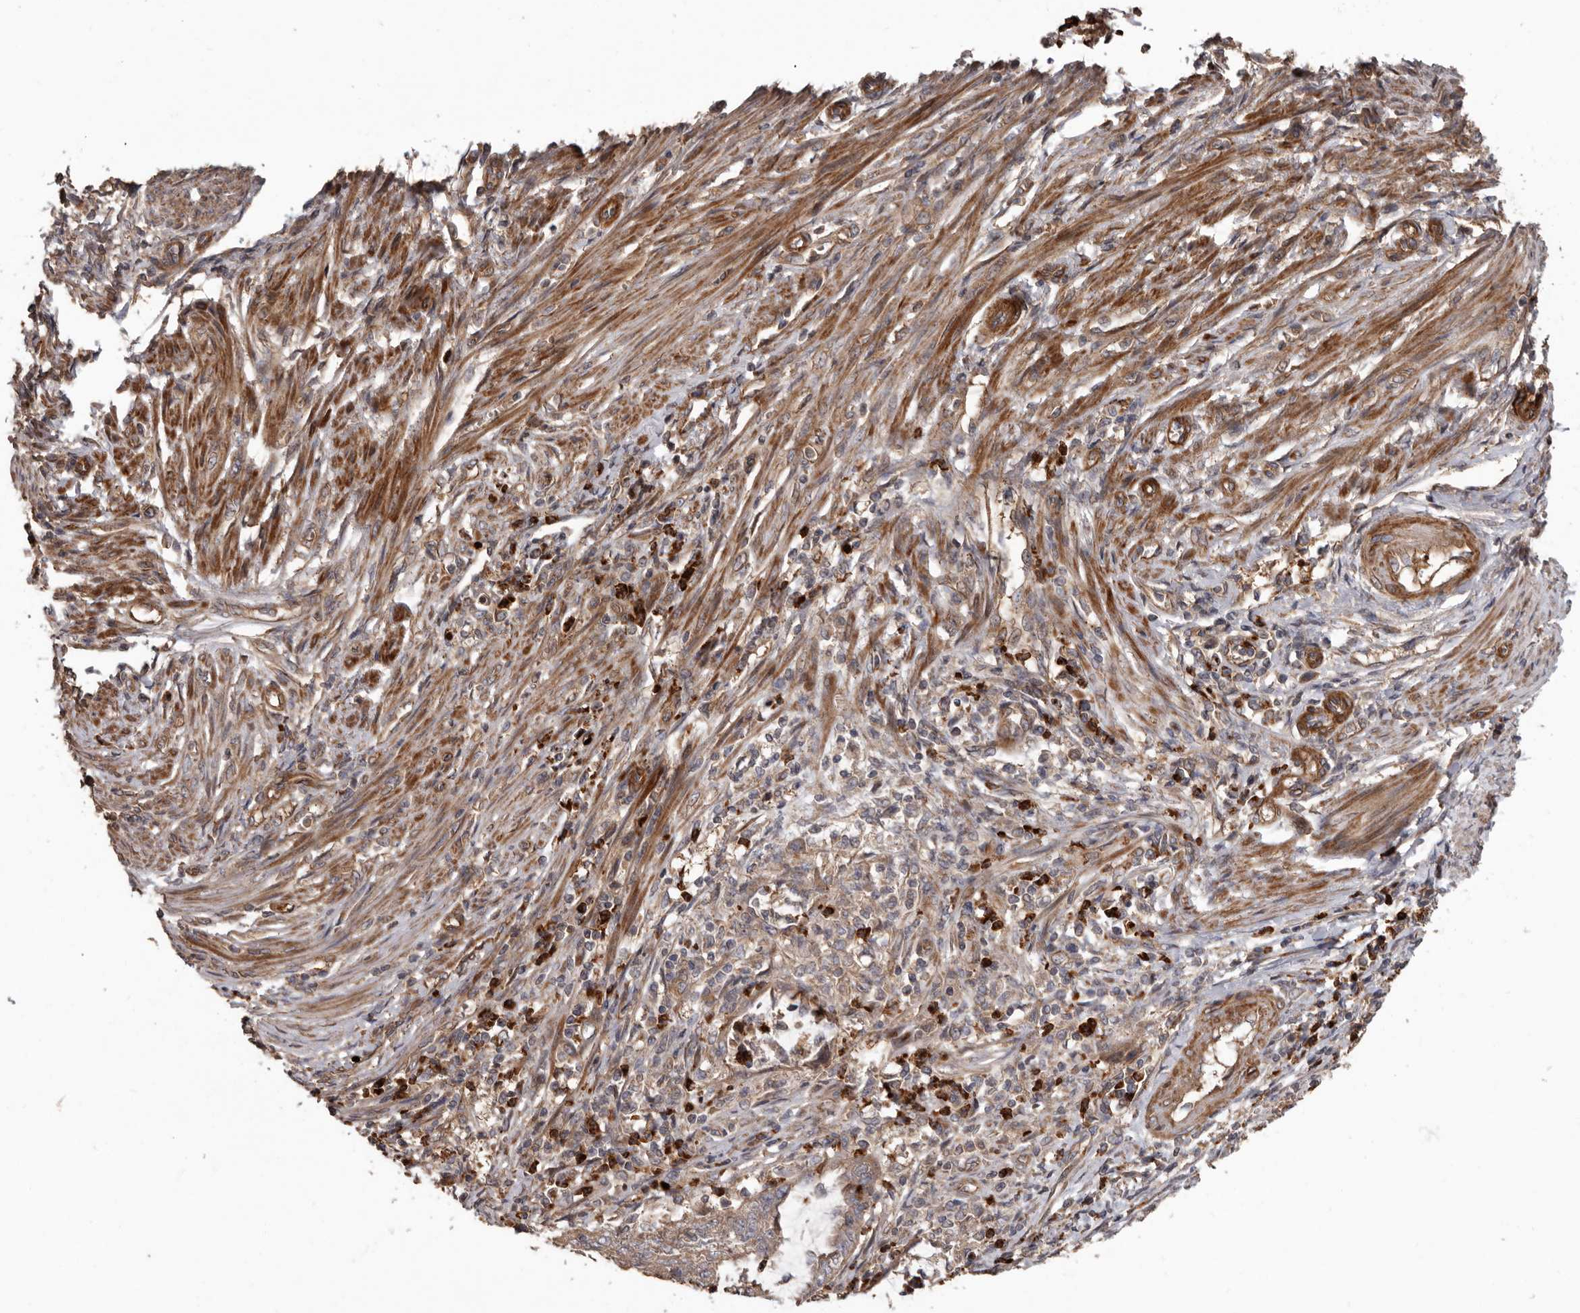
{"staining": {"intensity": "weak", "quantity": ">75%", "location": "cytoplasmic/membranous"}, "tissue": "endometrial cancer", "cell_type": "Tumor cells", "image_type": "cancer", "snomed": [{"axis": "morphology", "description": "Adenocarcinoma, NOS"}, {"axis": "topography", "description": "Endometrium"}], "caption": "Immunohistochemistry micrograph of endometrial adenocarcinoma stained for a protein (brown), which reveals low levels of weak cytoplasmic/membranous expression in approximately >75% of tumor cells.", "gene": "ARHGEF5", "patient": {"sex": "female", "age": 51}}